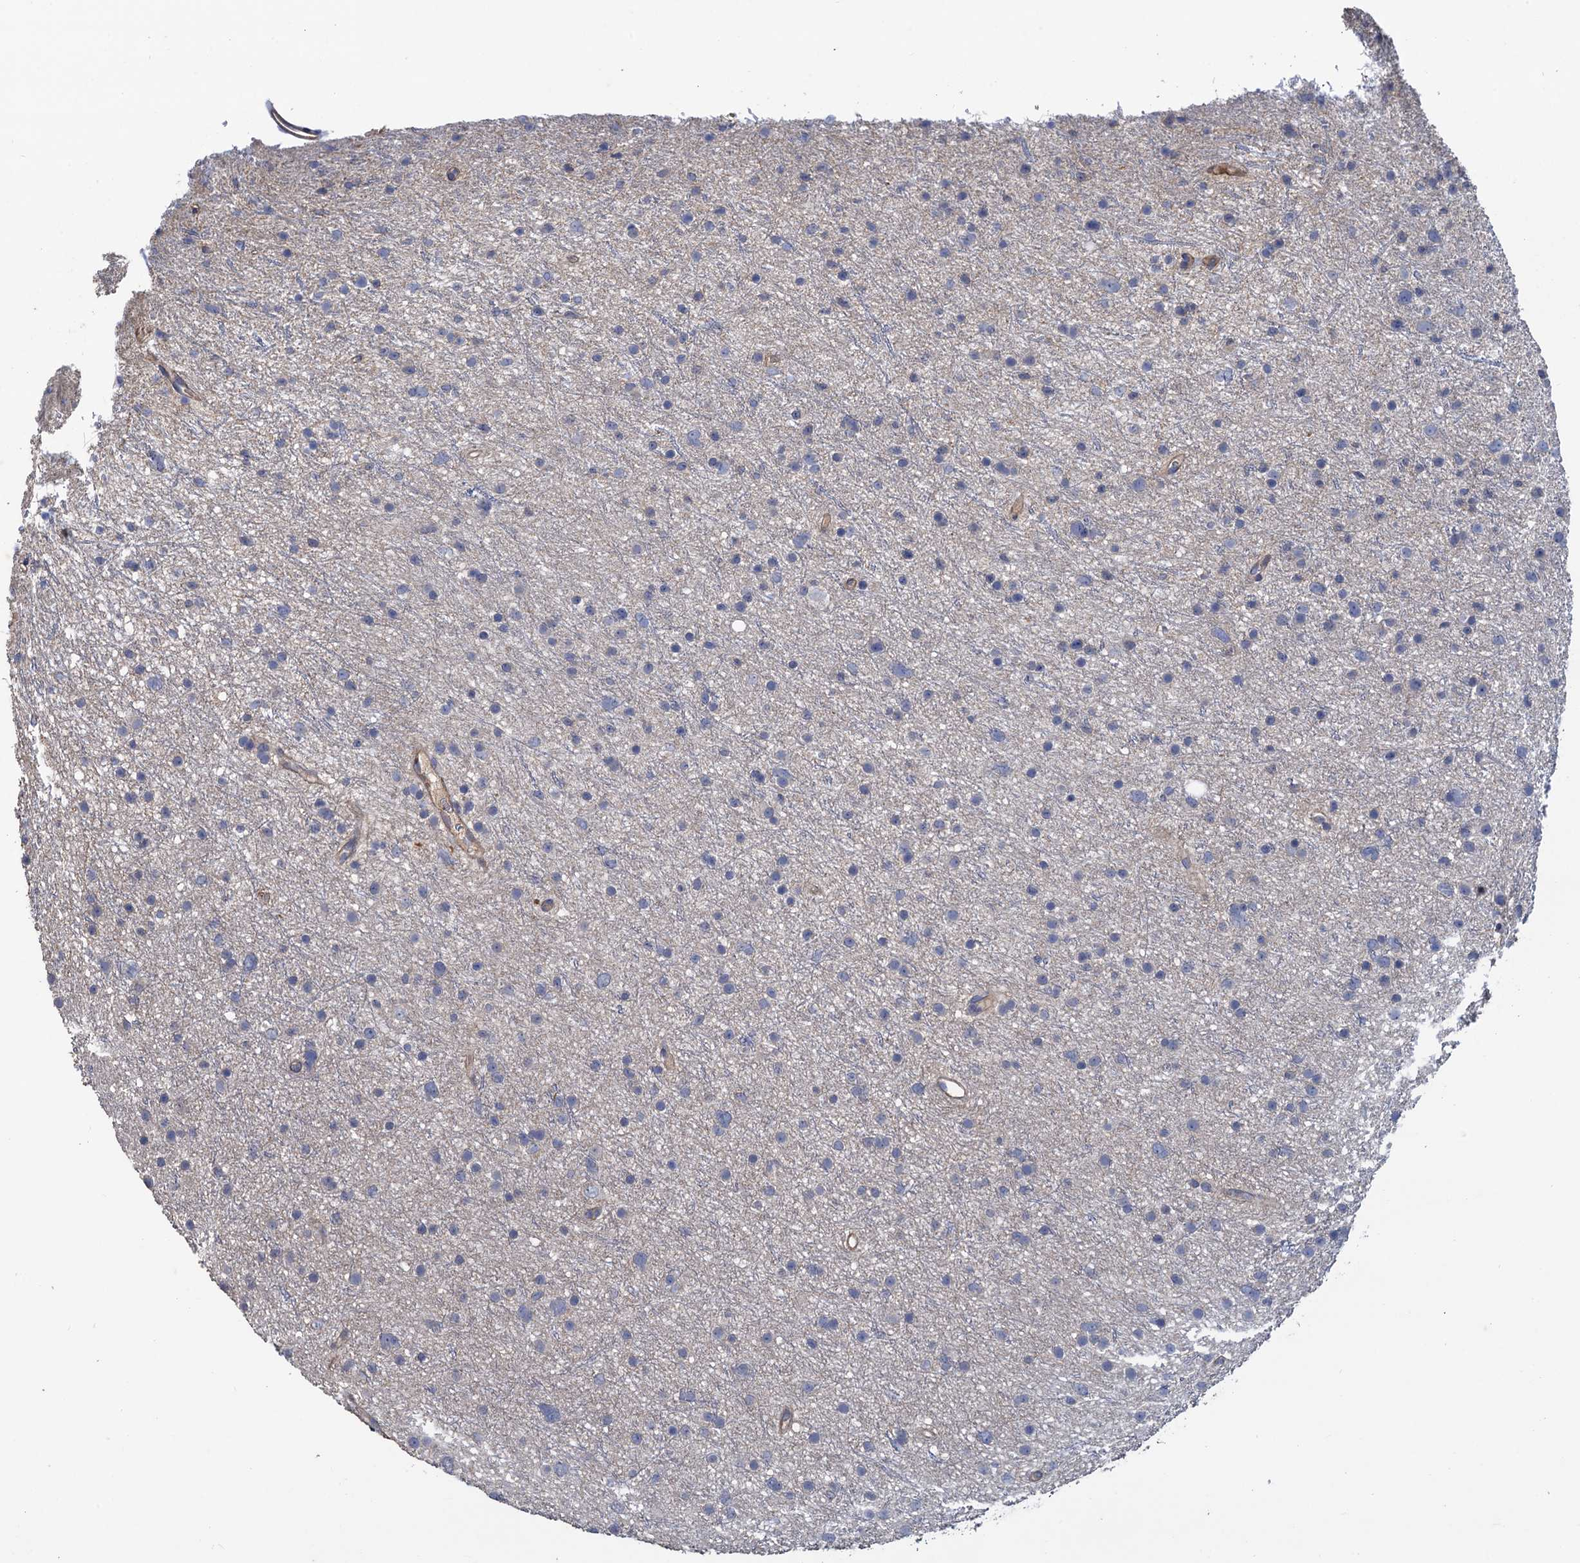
{"staining": {"intensity": "negative", "quantity": "none", "location": "none"}, "tissue": "glioma", "cell_type": "Tumor cells", "image_type": "cancer", "snomed": [{"axis": "morphology", "description": "Glioma, malignant, Low grade"}, {"axis": "topography", "description": "Cerebral cortex"}], "caption": "Human malignant low-grade glioma stained for a protein using immunohistochemistry (IHC) reveals no expression in tumor cells.", "gene": "SMCO3", "patient": {"sex": "female", "age": 39}}